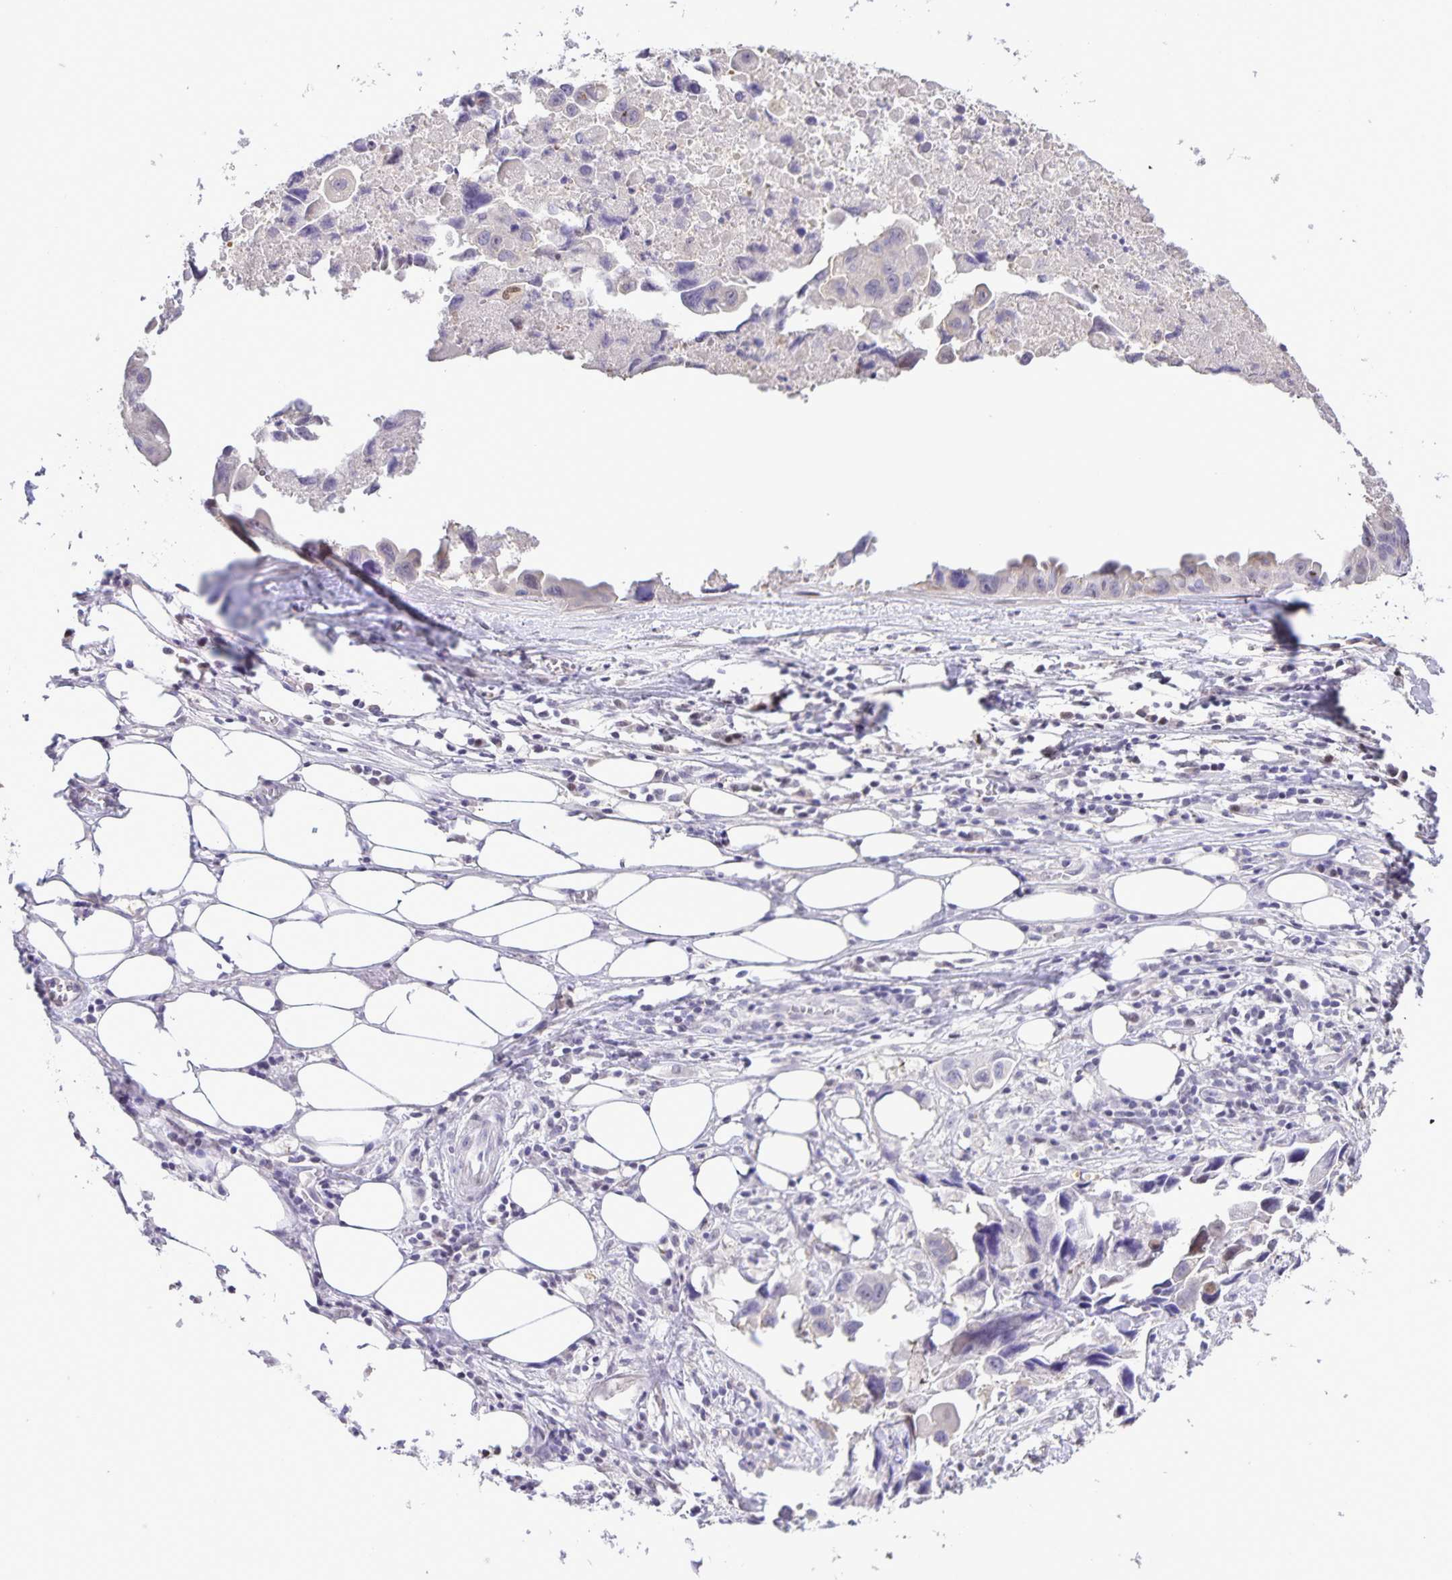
{"staining": {"intensity": "negative", "quantity": "none", "location": "none"}, "tissue": "lung cancer", "cell_type": "Tumor cells", "image_type": "cancer", "snomed": [{"axis": "morphology", "description": "Adenocarcinoma, NOS"}, {"axis": "topography", "description": "Lymph node"}, {"axis": "topography", "description": "Lung"}], "caption": "Immunohistochemical staining of human adenocarcinoma (lung) displays no significant positivity in tumor cells. (Stains: DAB (3,3'-diaminobenzidine) immunohistochemistry with hematoxylin counter stain, Microscopy: brightfield microscopy at high magnification).", "gene": "ONECUT2", "patient": {"sex": "male", "age": 64}}